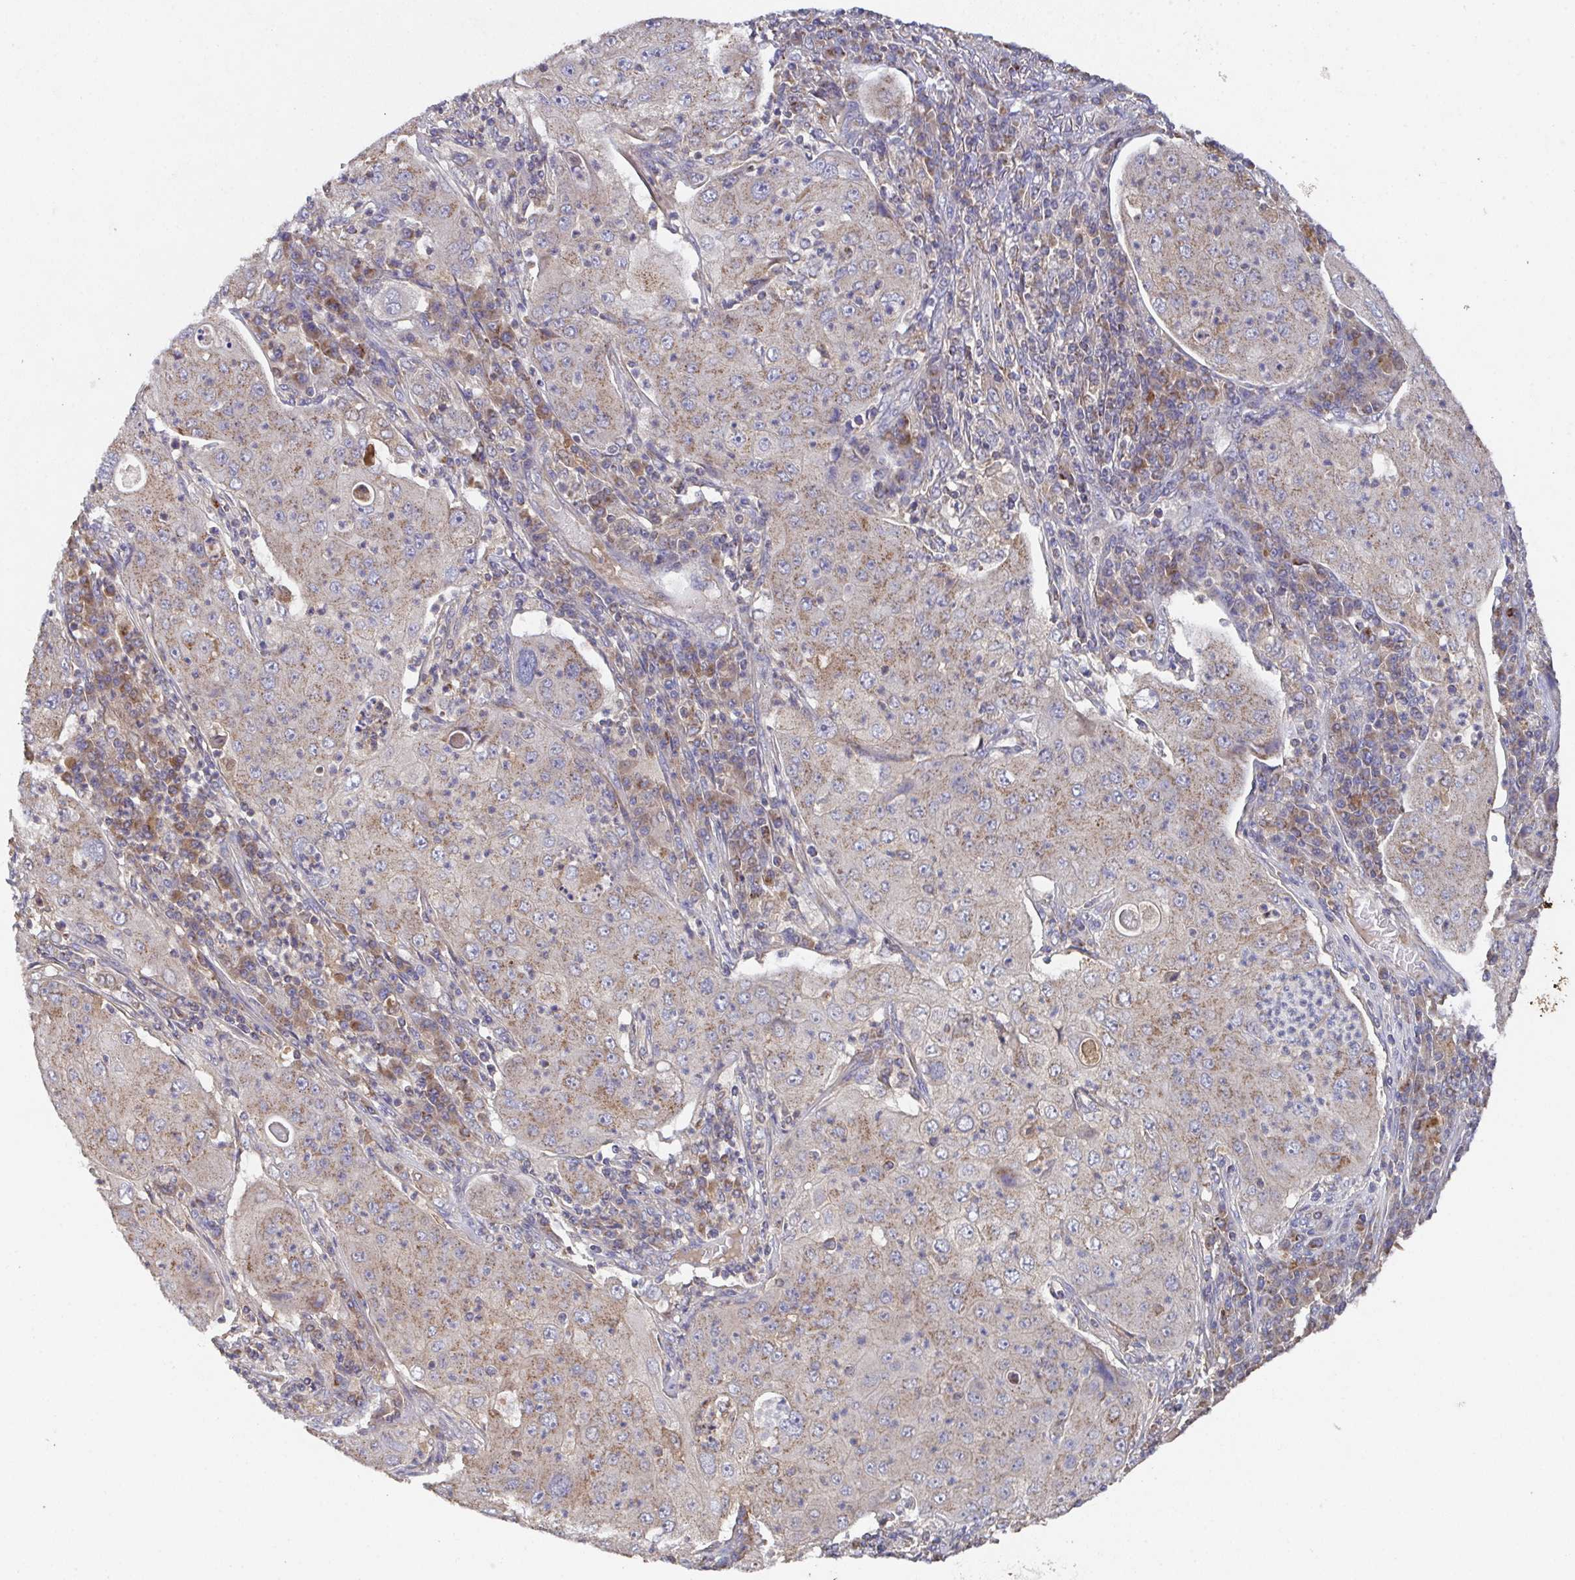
{"staining": {"intensity": "weak", "quantity": "25%-75%", "location": "cytoplasmic/membranous"}, "tissue": "lung cancer", "cell_type": "Tumor cells", "image_type": "cancer", "snomed": [{"axis": "morphology", "description": "Squamous cell carcinoma, NOS"}, {"axis": "topography", "description": "Lung"}], "caption": "Immunohistochemistry (IHC) staining of squamous cell carcinoma (lung), which exhibits low levels of weak cytoplasmic/membranous positivity in about 25%-75% of tumor cells indicating weak cytoplasmic/membranous protein staining. The staining was performed using DAB (brown) for protein detection and nuclei were counterstained in hematoxylin (blue).", "gene": "MT-ND3", "patient": {"sex": "female", "age": 59}}